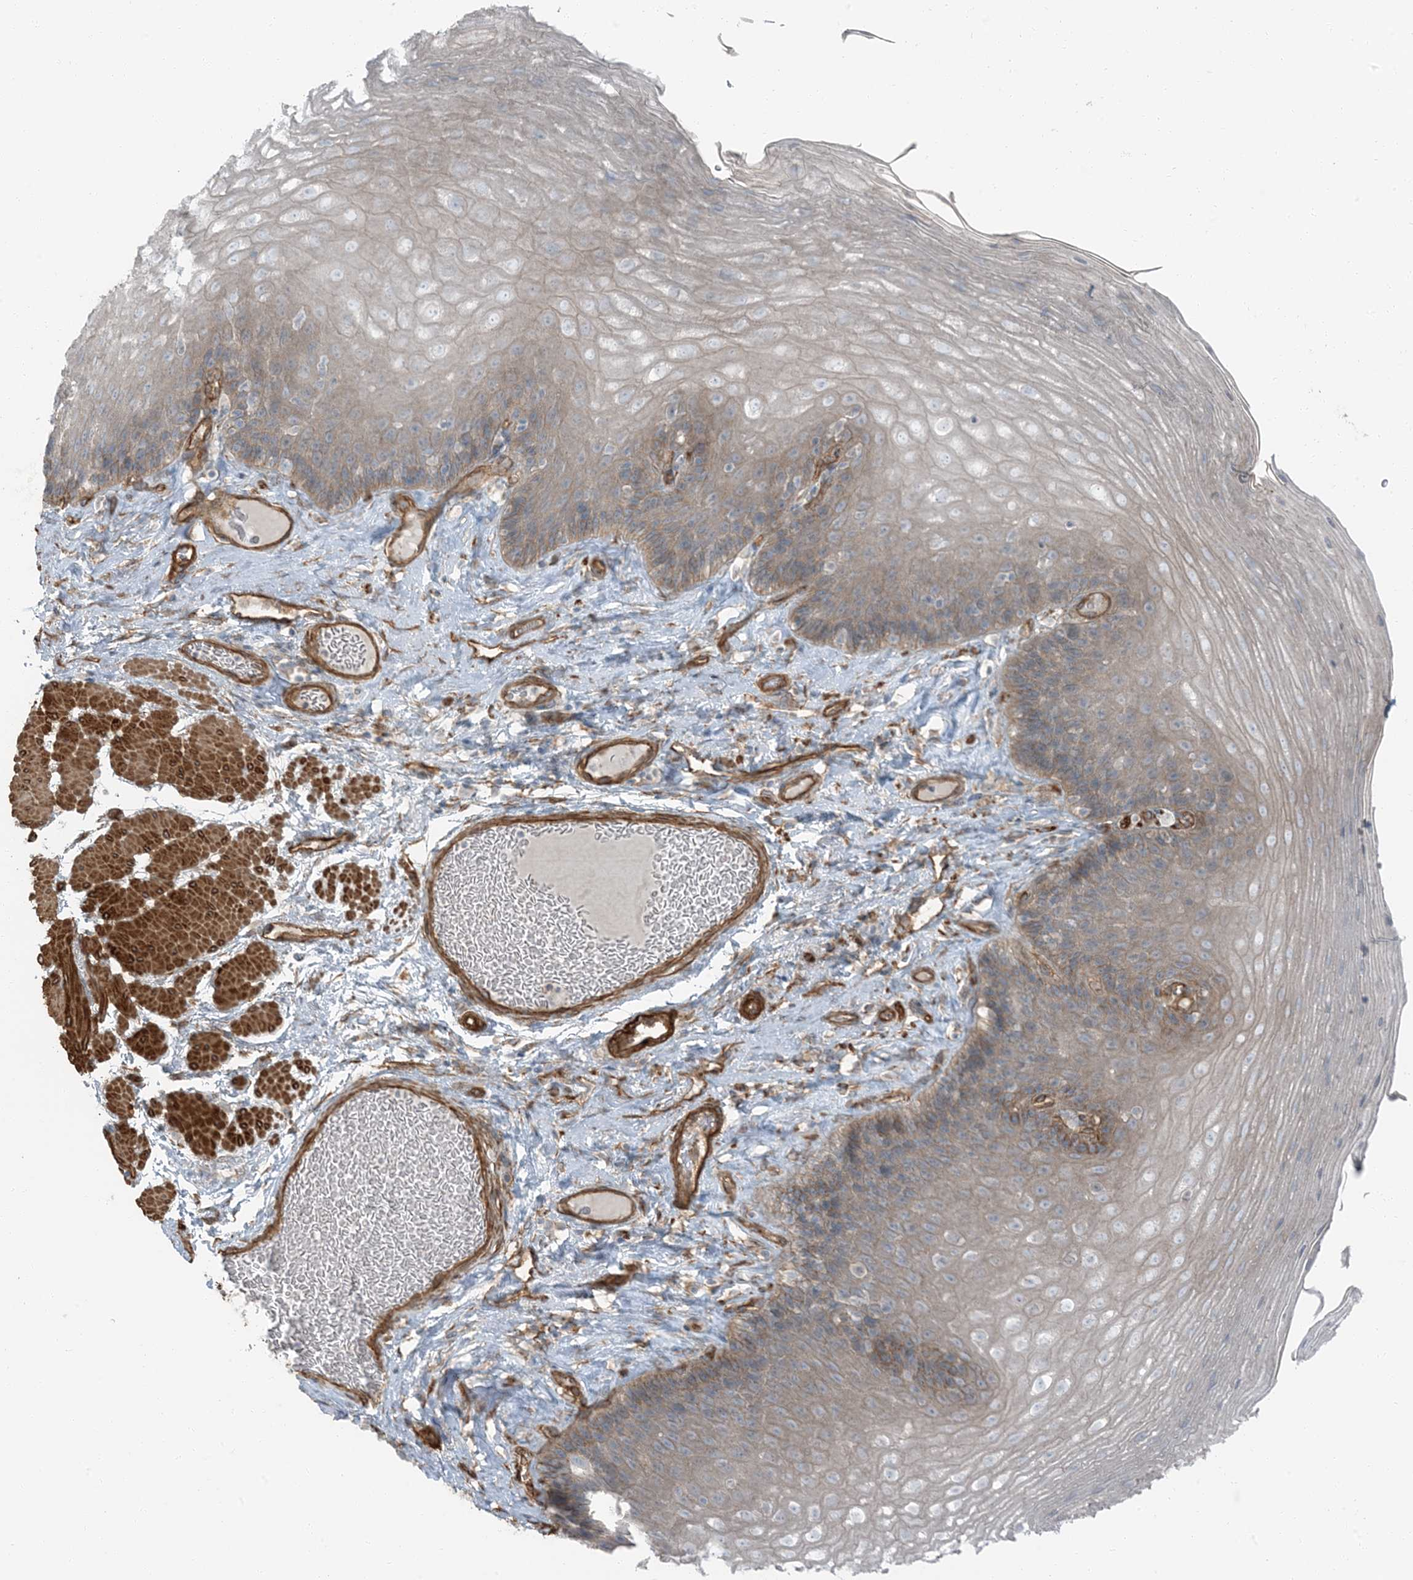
{"staining": {"intensity": "moderate", "quantity": "<25%", "location": "cytoplasmic/membranous"}, "tissue": "esophagus", "cell_type": "Squamous epithelial cells", "image_type": "normal", "snomed": [{"axis": "morphology", "description": "Normal tissue, NOS"}, {"axis": "topography", "description": "Esophagus"}], "caption": "Unremarkable esophagus reveals moderate cytoplasmic/membranous staining in approximately <25% of squamous epithelial cells, visualized by immunohistochemistry.", "gene": "ZFP90", "patient": {"sex": "female", "age": 66}}